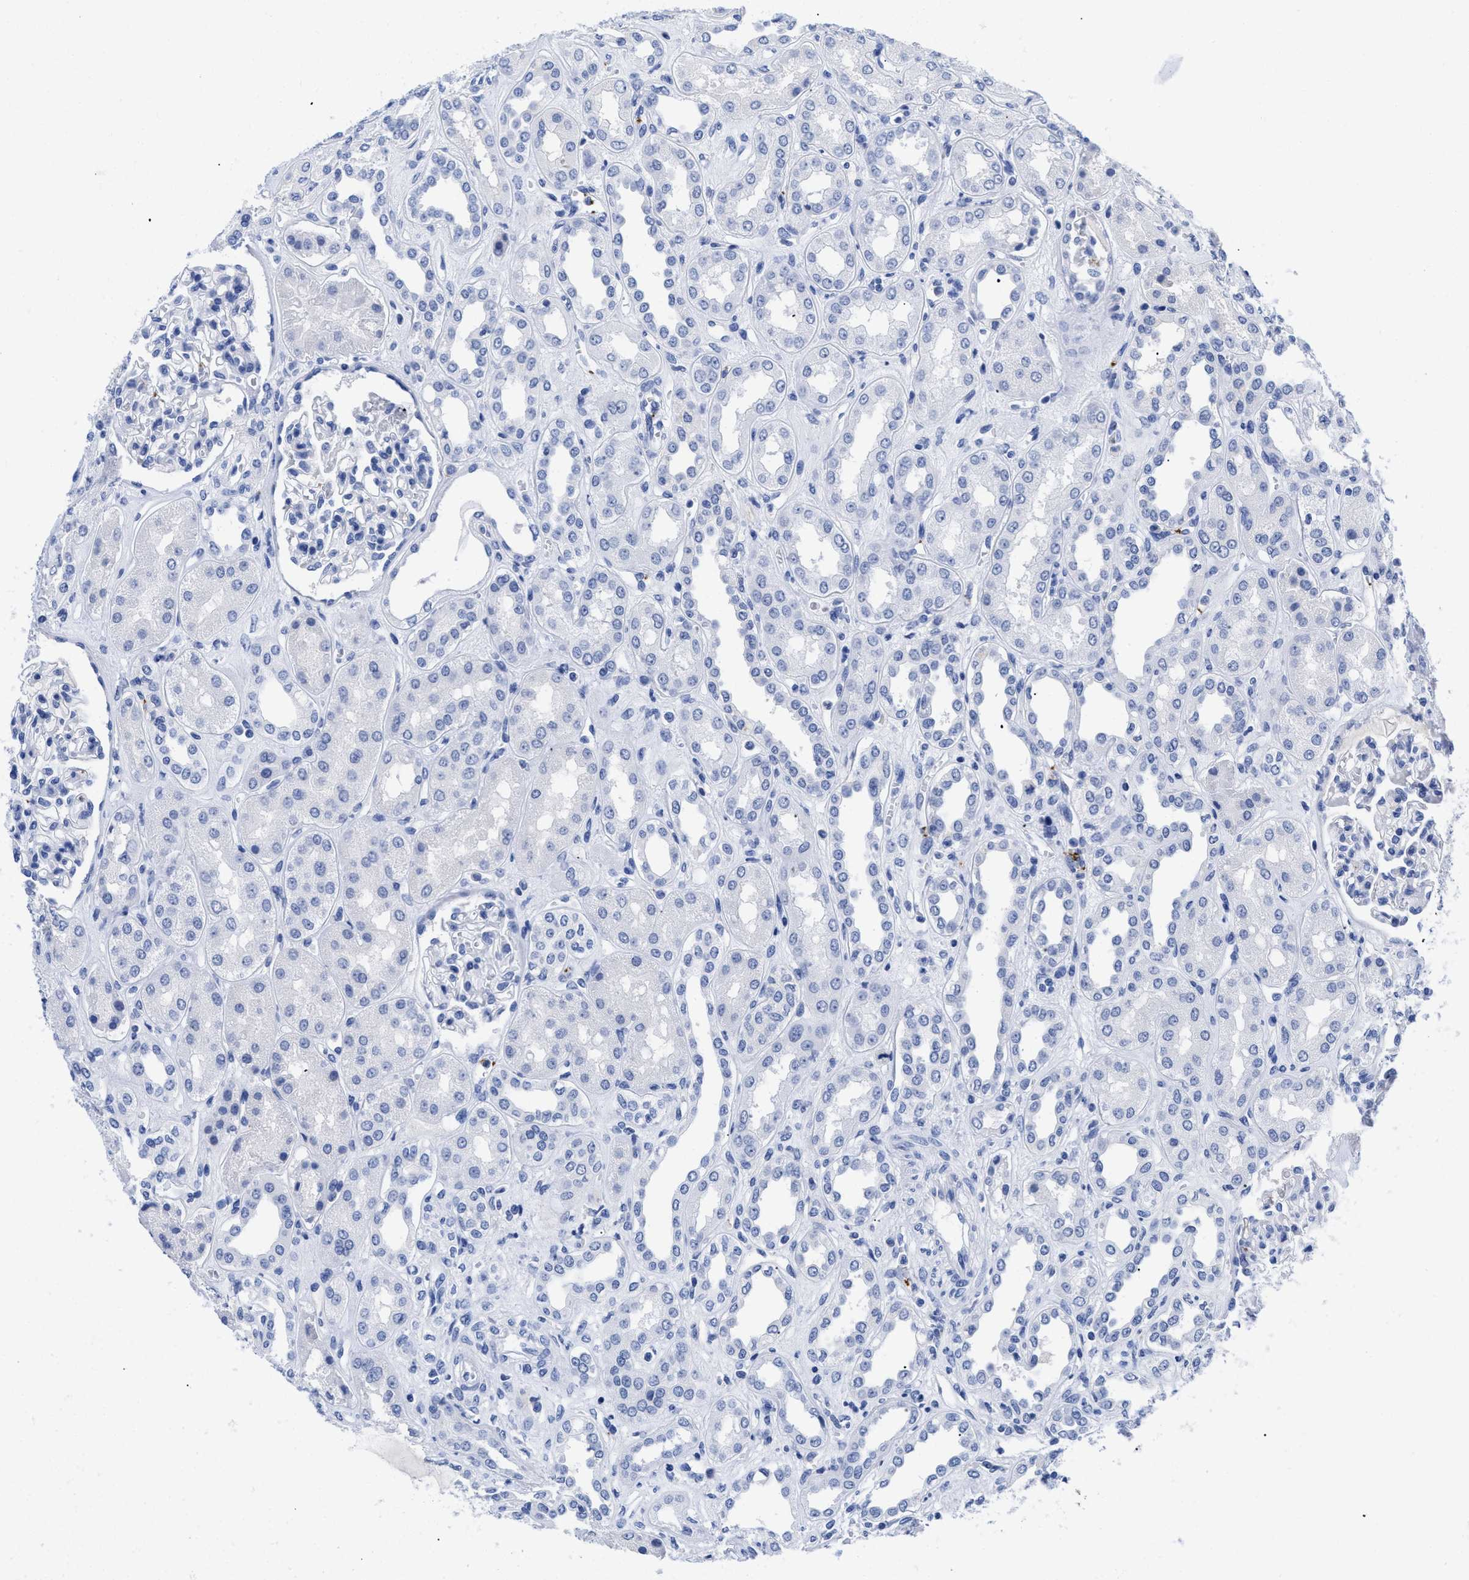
{"staining": {"intensity": "negative", "quantity": "none", "location": "none"}, "tissue": "kidney", "cell_type": "Cells in glomeruli", "image_type": "normal", "snomed": [{"axis": "morphology", "description": "Normal tissue, NOS"}, {"axis": "topography", "description": "Kidney"}], "caption": "Immunohistochemistry histopathology image of benign human kidney stained for a protein (brown), which exhibits no positivity in cells in glomeruli.", "gene": "TREML1", "patient": {"sex": "male", "age": 59}}